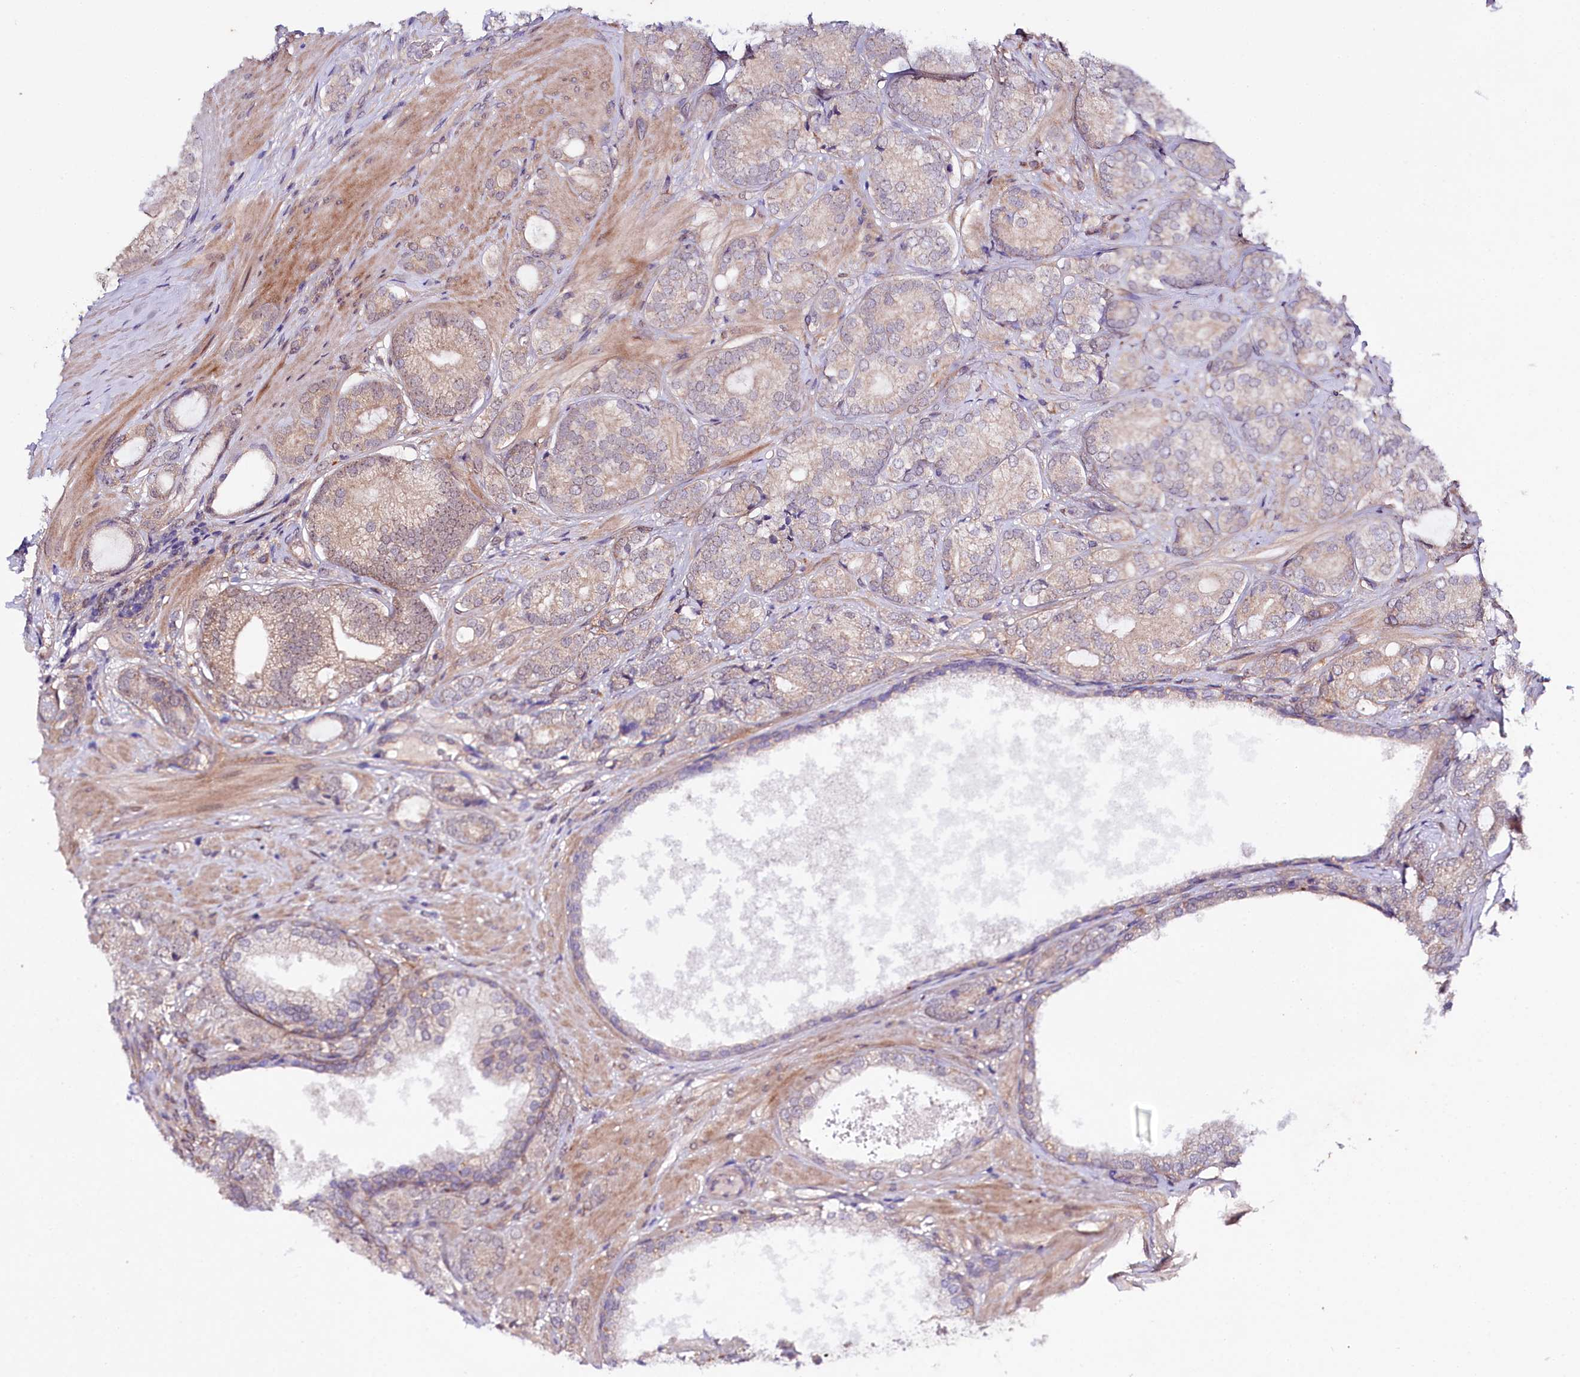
{"staining": {"intensity": "weak", "quantity": "<25%", "location": "cytoplasmic/membranous"}, "tissue": "prostate cancer", "cell_type": "Tumor cells", "image_type": "cancer", "snomed": [{"axis": "morphology", "description": "Adenocarcinoma, High grade"}, {"axis": "topography", "description": "Prostate"}], "caption": "Histopathology image shows no significant protein expression in tumor cells of adenocarcinoma (high-grade) (prostate).", "gene": "PHLDB1", "patient": {"sex": "male", "age": 60}}